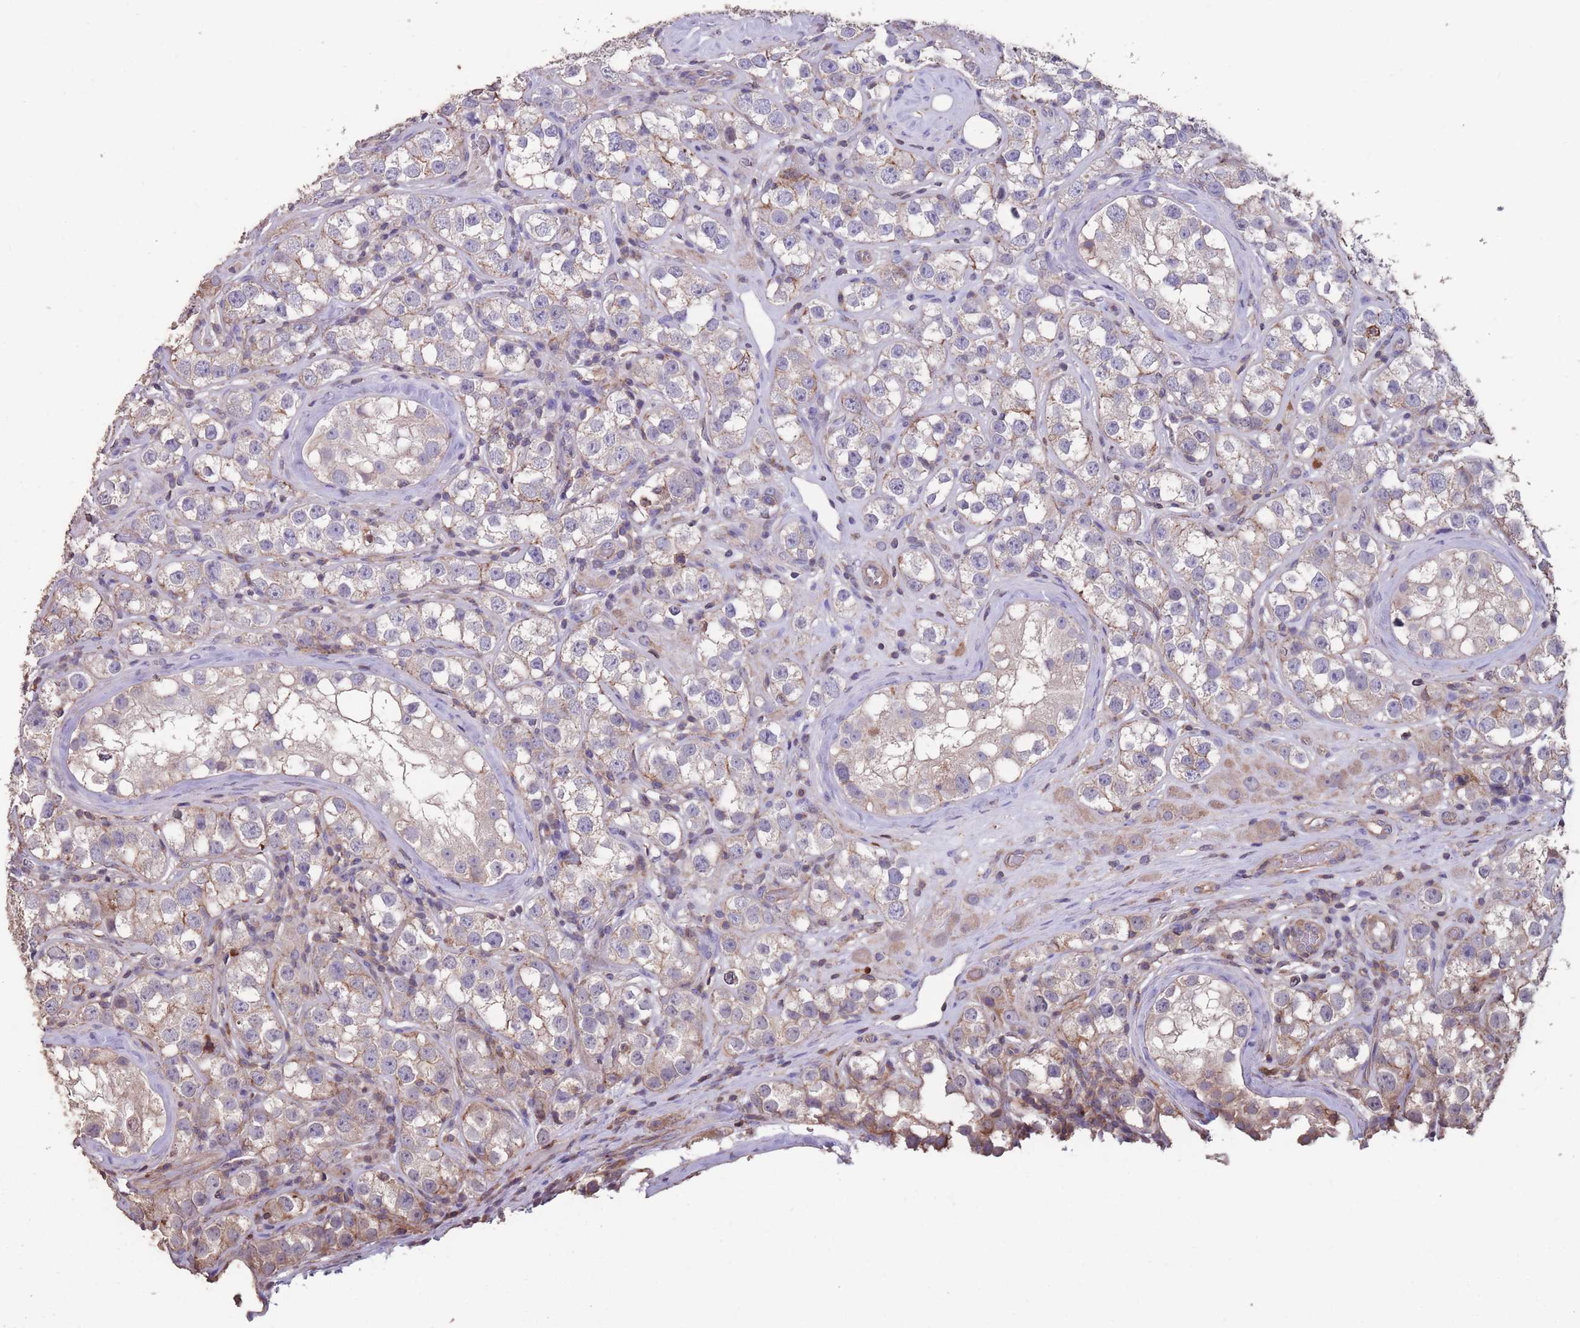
{"staining": {"intensity": "negative", "quantity": "none", "location": "none"}, "tissue": "testis cancer", "cell_type": "Tumor cells", "image_type": "cancer", "snomed": [{"axis": "morphology", "description": "Seminoma, NOS"}, {"axis": "topography", "description": "Testis"}], "caption": "Immunohistochemistry (IHC) of testis cancer exhibits no expression in tumor cells. Brightfield microscopy of immunohistochemistry stained with DAB (brown) and hematoxylin (blue), captured at high magnification.", "gene": "NUDT21", "patient": {"sex": "male", "age": 28}}